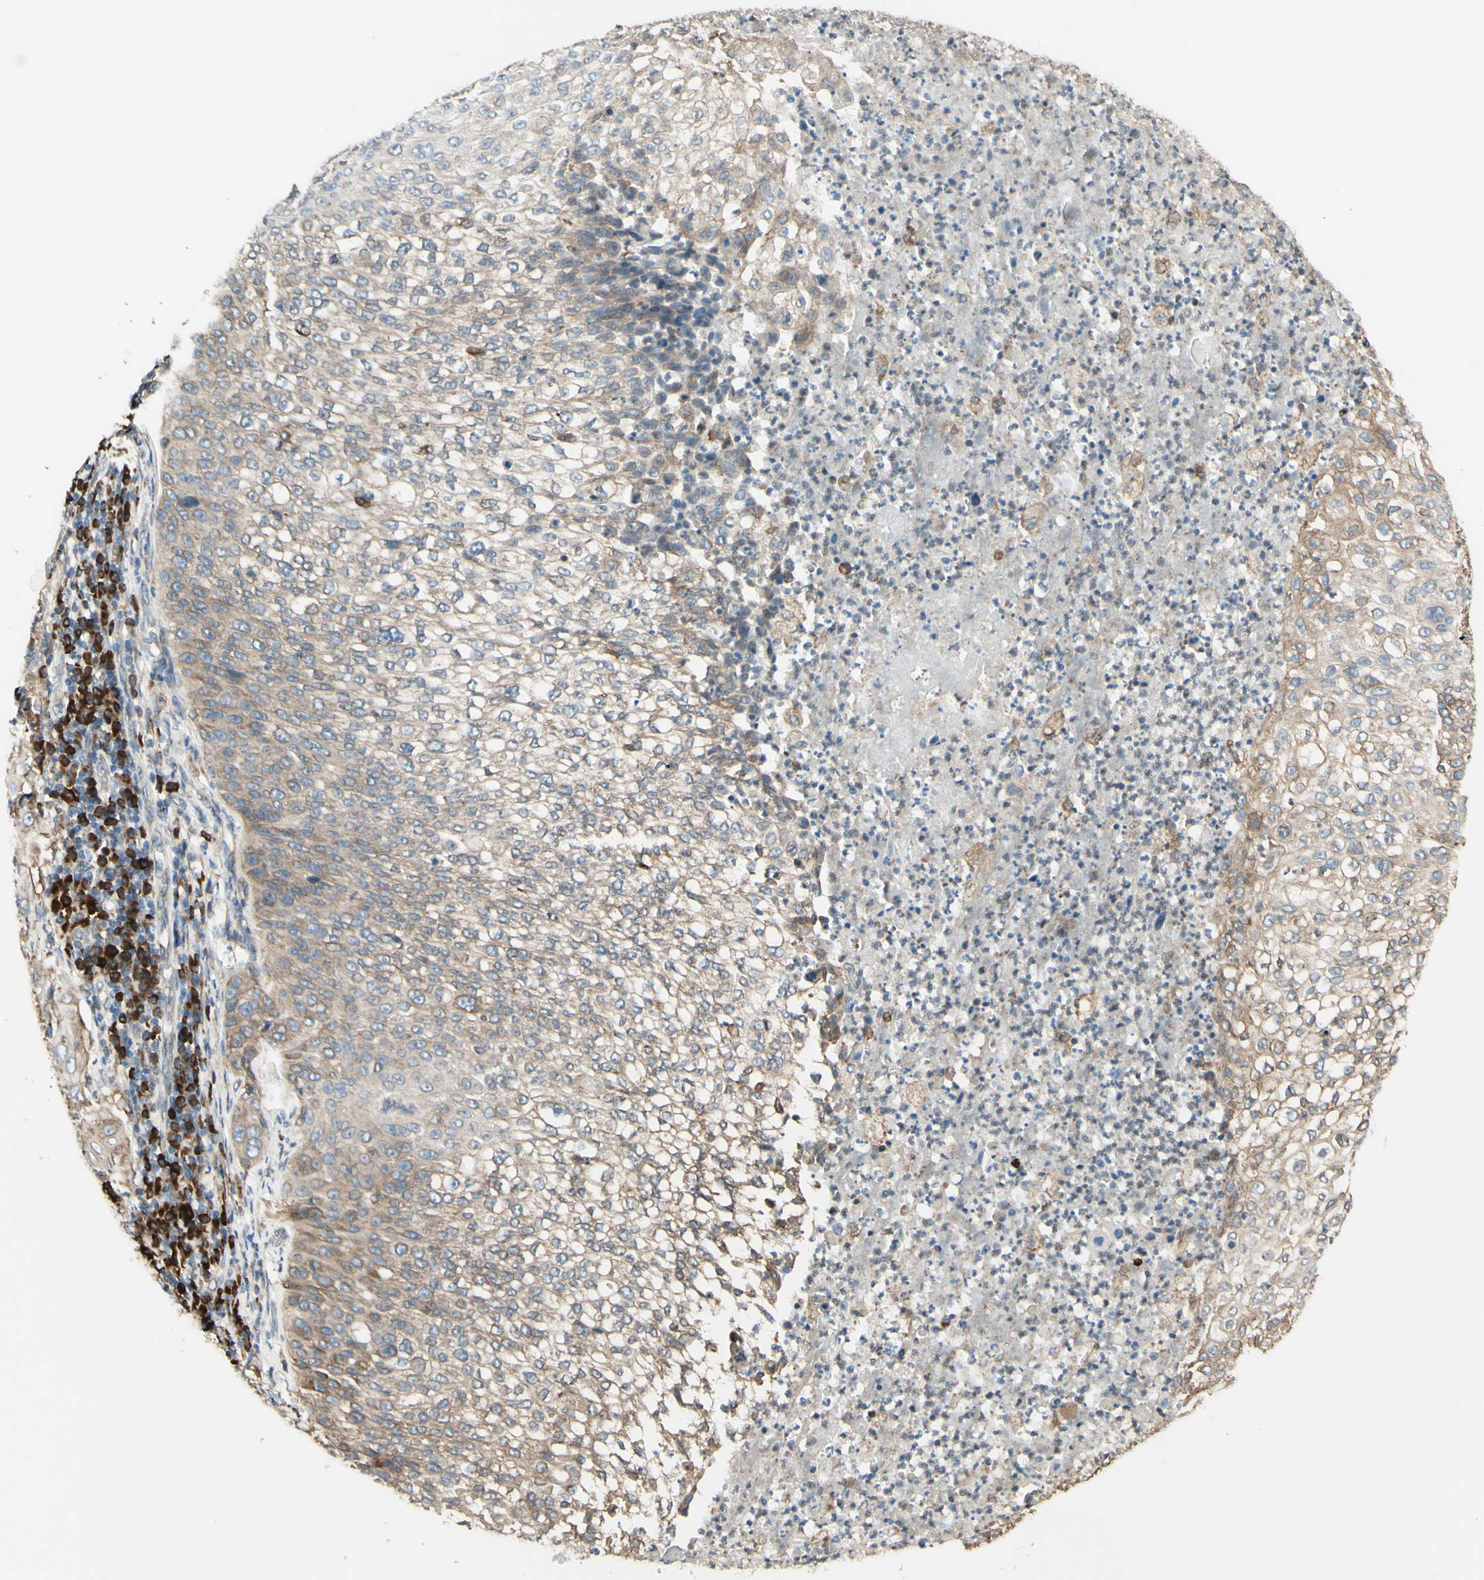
{"staining": {"intensity": "moderate", "quantity": "25%-75%", "location": "cytoplasmic/membranous"}, "tissue": "lung cancer", "cell_type": "Tumor cells", "image_type": "cancer", "snomed": [{"axis": "morphology", "description": "Inflammation, NOS"}, {"axis": "morphology", "description": "Squamous cell carcinoma, NOS"}, {"axis": "topography", "description": "Lymph node"}, {"axis": "topography", "description": "Soft tissue"}, {"axis": "topography", "description": "Lung"}], "caption": "An immunohistochemistry photomicrograph of tumor tissue is shown. Protein staining in brown shows moderate cytoplasmic/membranous positivity in lung squamous cell carcinoma within tumor cells.", "gene": "DNAJB11", "patient": {"sex": "male", "age": 66}}